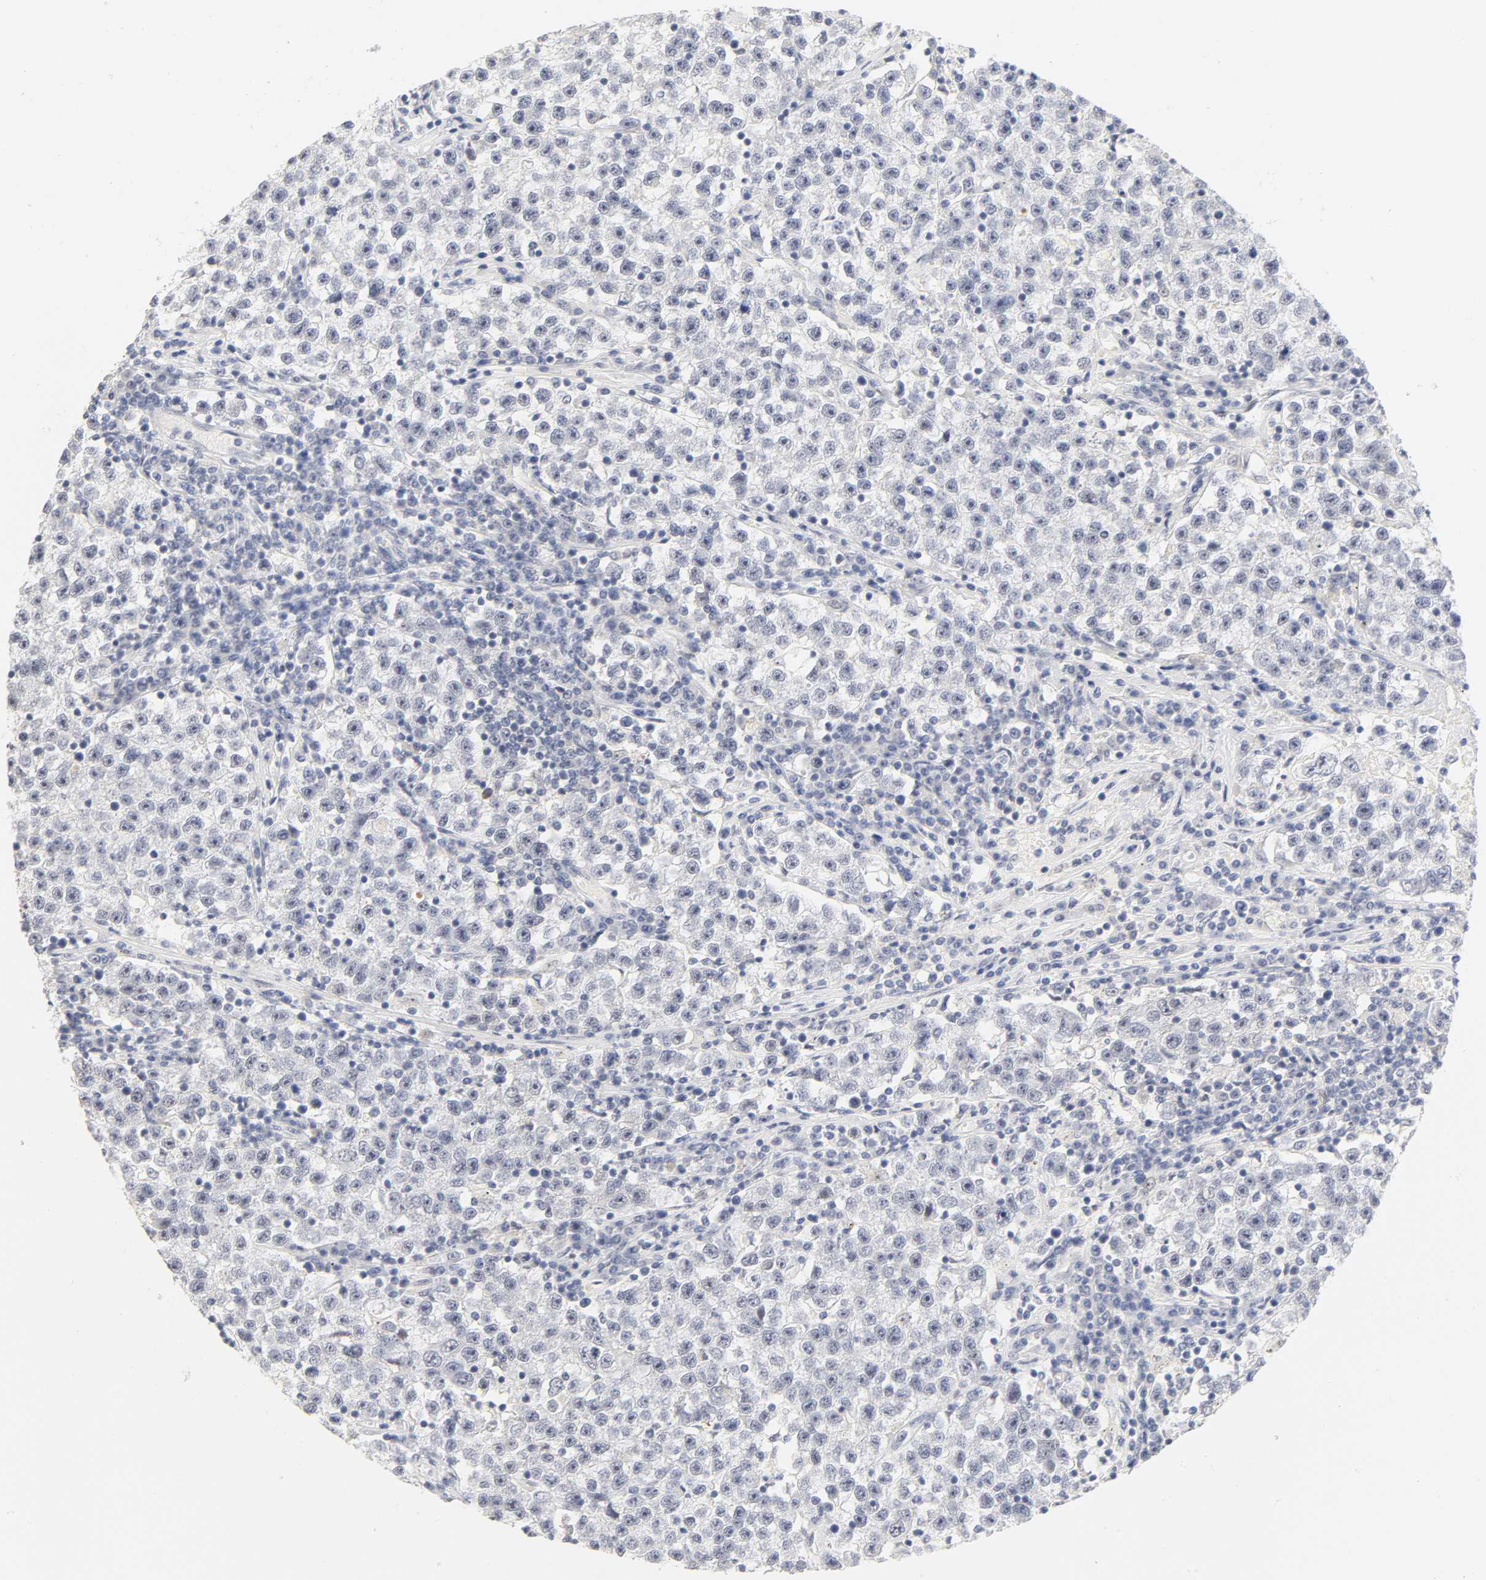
{"staining": {"intensity": "moderate", "quantity": "25%-75%", "location": "nuclear"}, "tissue": "testis cancer", "cell_type": "Tumor cells", "image_type": "cancer", "snomed": [{"axis": "morphology", "description": "Seminoma, NOS"}, {"axis": "topography", "description": "Testis"}], "caption": "Brown immunohistochemical staining in testis cancer displays moderate nuclear expression in approximately 25%-75% of tumor cells.", "gene": "MNAT1", "patient": {"sex": "male", "age": 22}}